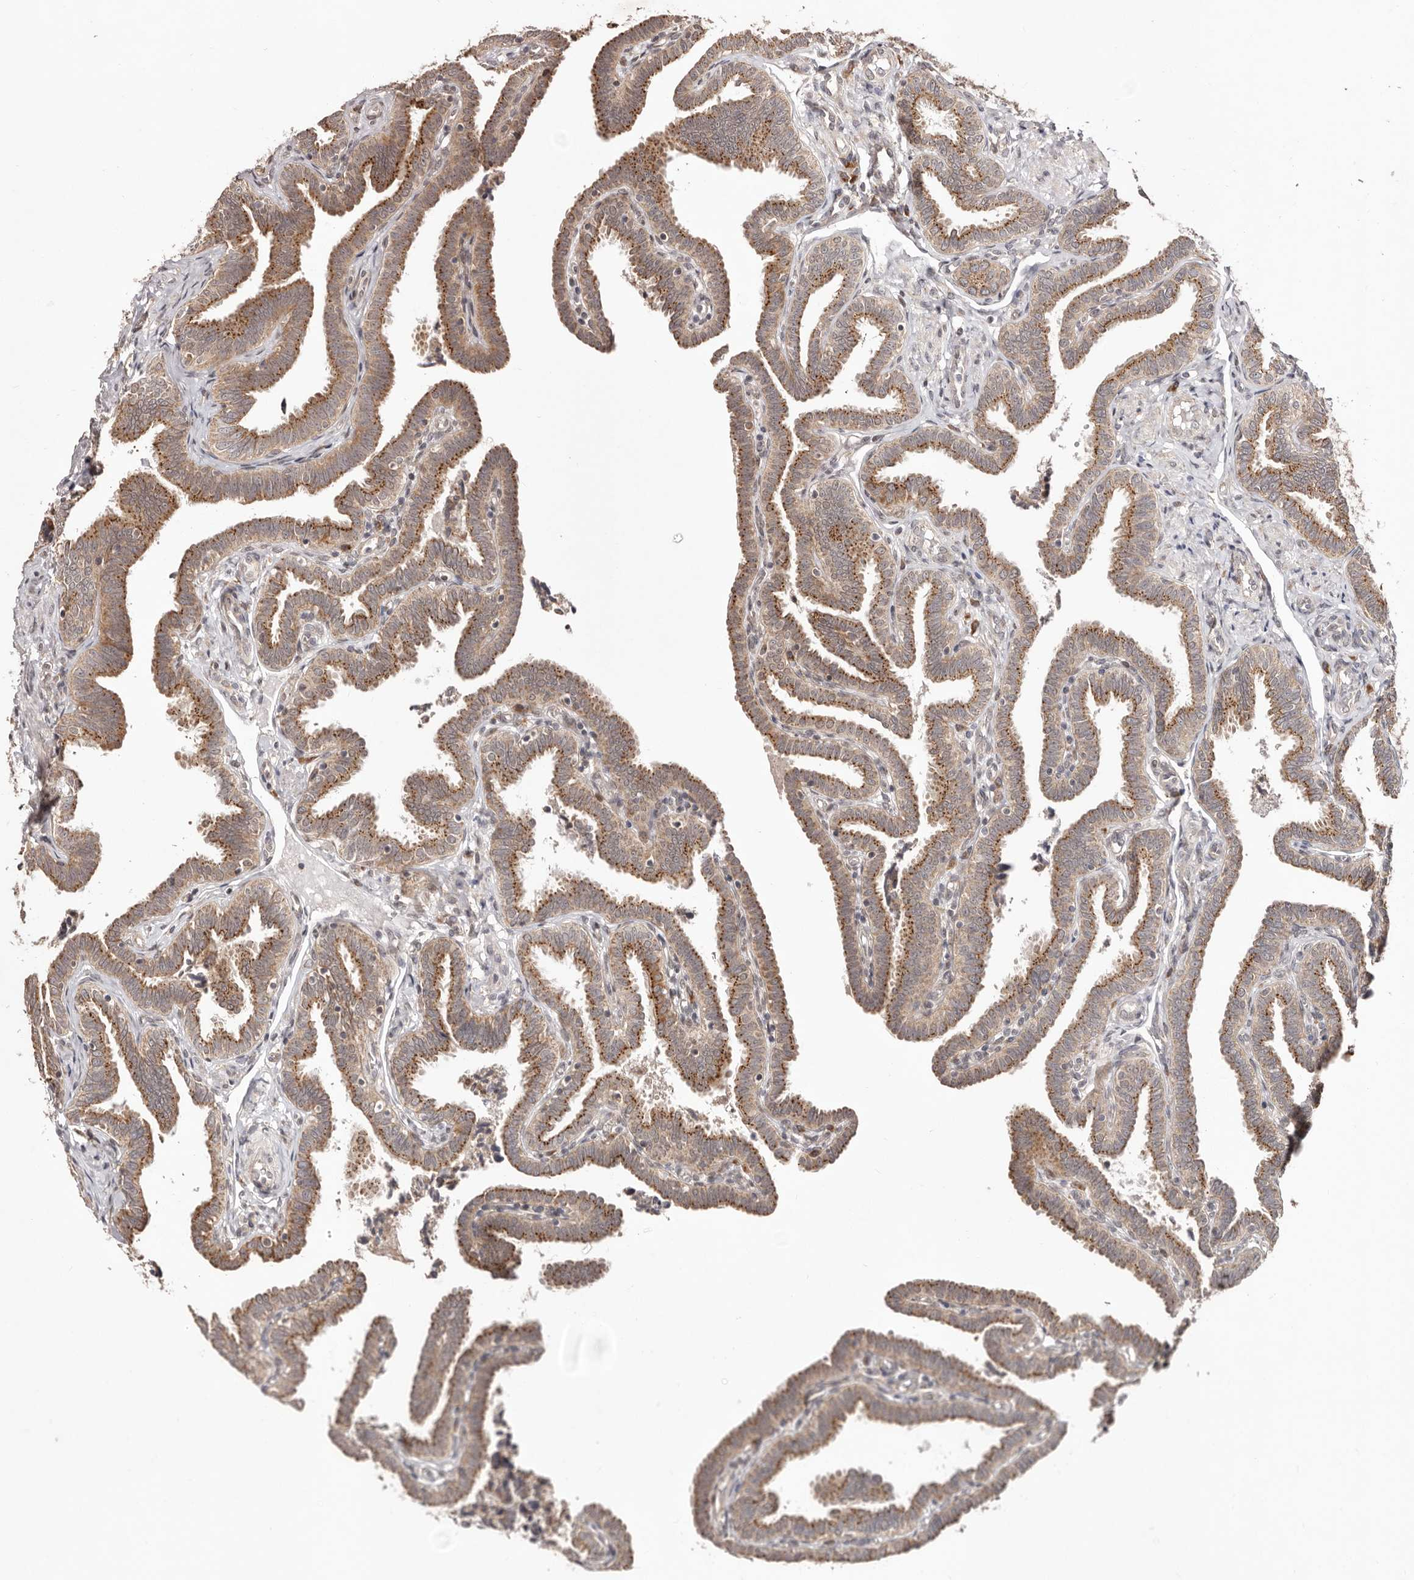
{"staining": {"intensity": "moderate", "quantity": ">75%", "location": "cytoplasmic/membranous"}, "tissue": "fallopian tube", "cell_type": "Glandular cells", "image_type": "normal", "snomed": [{"axis": "morphology", "description": "Normal tissue, NOS"}, {"axis": "topography", "description": "Fallopian tube"}], "caption": "High-power microscopy captured an immunohistochemistry photomicrograph of unremarkable fallopian tube, revealing moderate cytoplasmic/membranous positivity in approximately >75% of glandular cells.", "gene": "EGR3", "patient": {"sex": "female", "age": 39}}